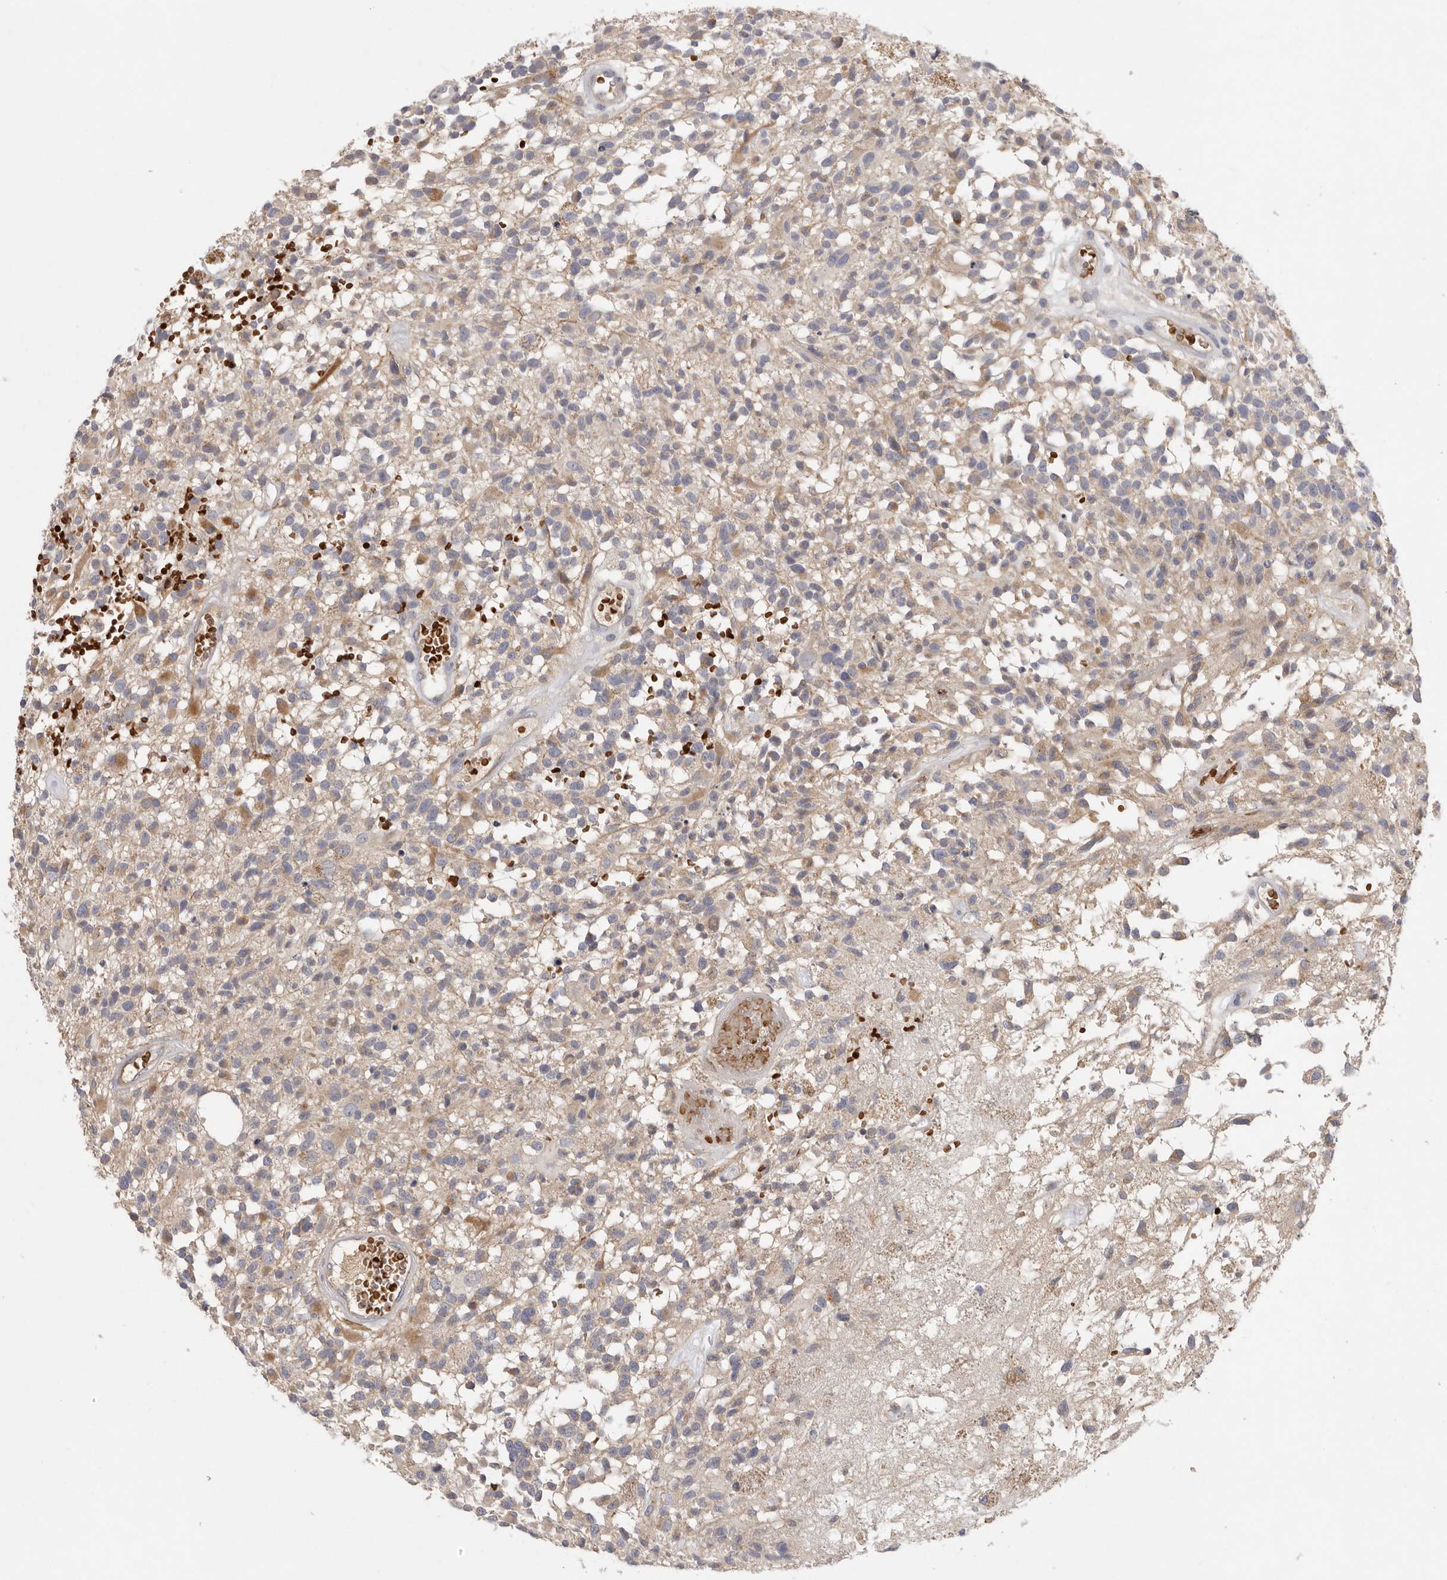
{"staining": {"intensity": "weak", "quantity": "<25%", "location": "cytoplasmic/membranous"}, "tissue": "glioma", "cell_type": "Tumor cells", "image_type": "cancer", "snomed": [{"axis": "morphology", "description": "Glioma, malignant, High grade"}, {"axis": "morphology", "description": "Glioblastoma, NOS"}, {"axis": "topography", "description": "Brain"}], "caption": "There is no significant positivity in tumor cells of high-grade glioma (malignant). The staining was performed using DAB (3,3'-diaminobenzidine) to visualize the protein expression in brown, while the nuclei were stained in blue with hematoxylin (Magnification: 20x).", "gene": "CFAP298", "patient": {"sex": "male", "age": 60}}